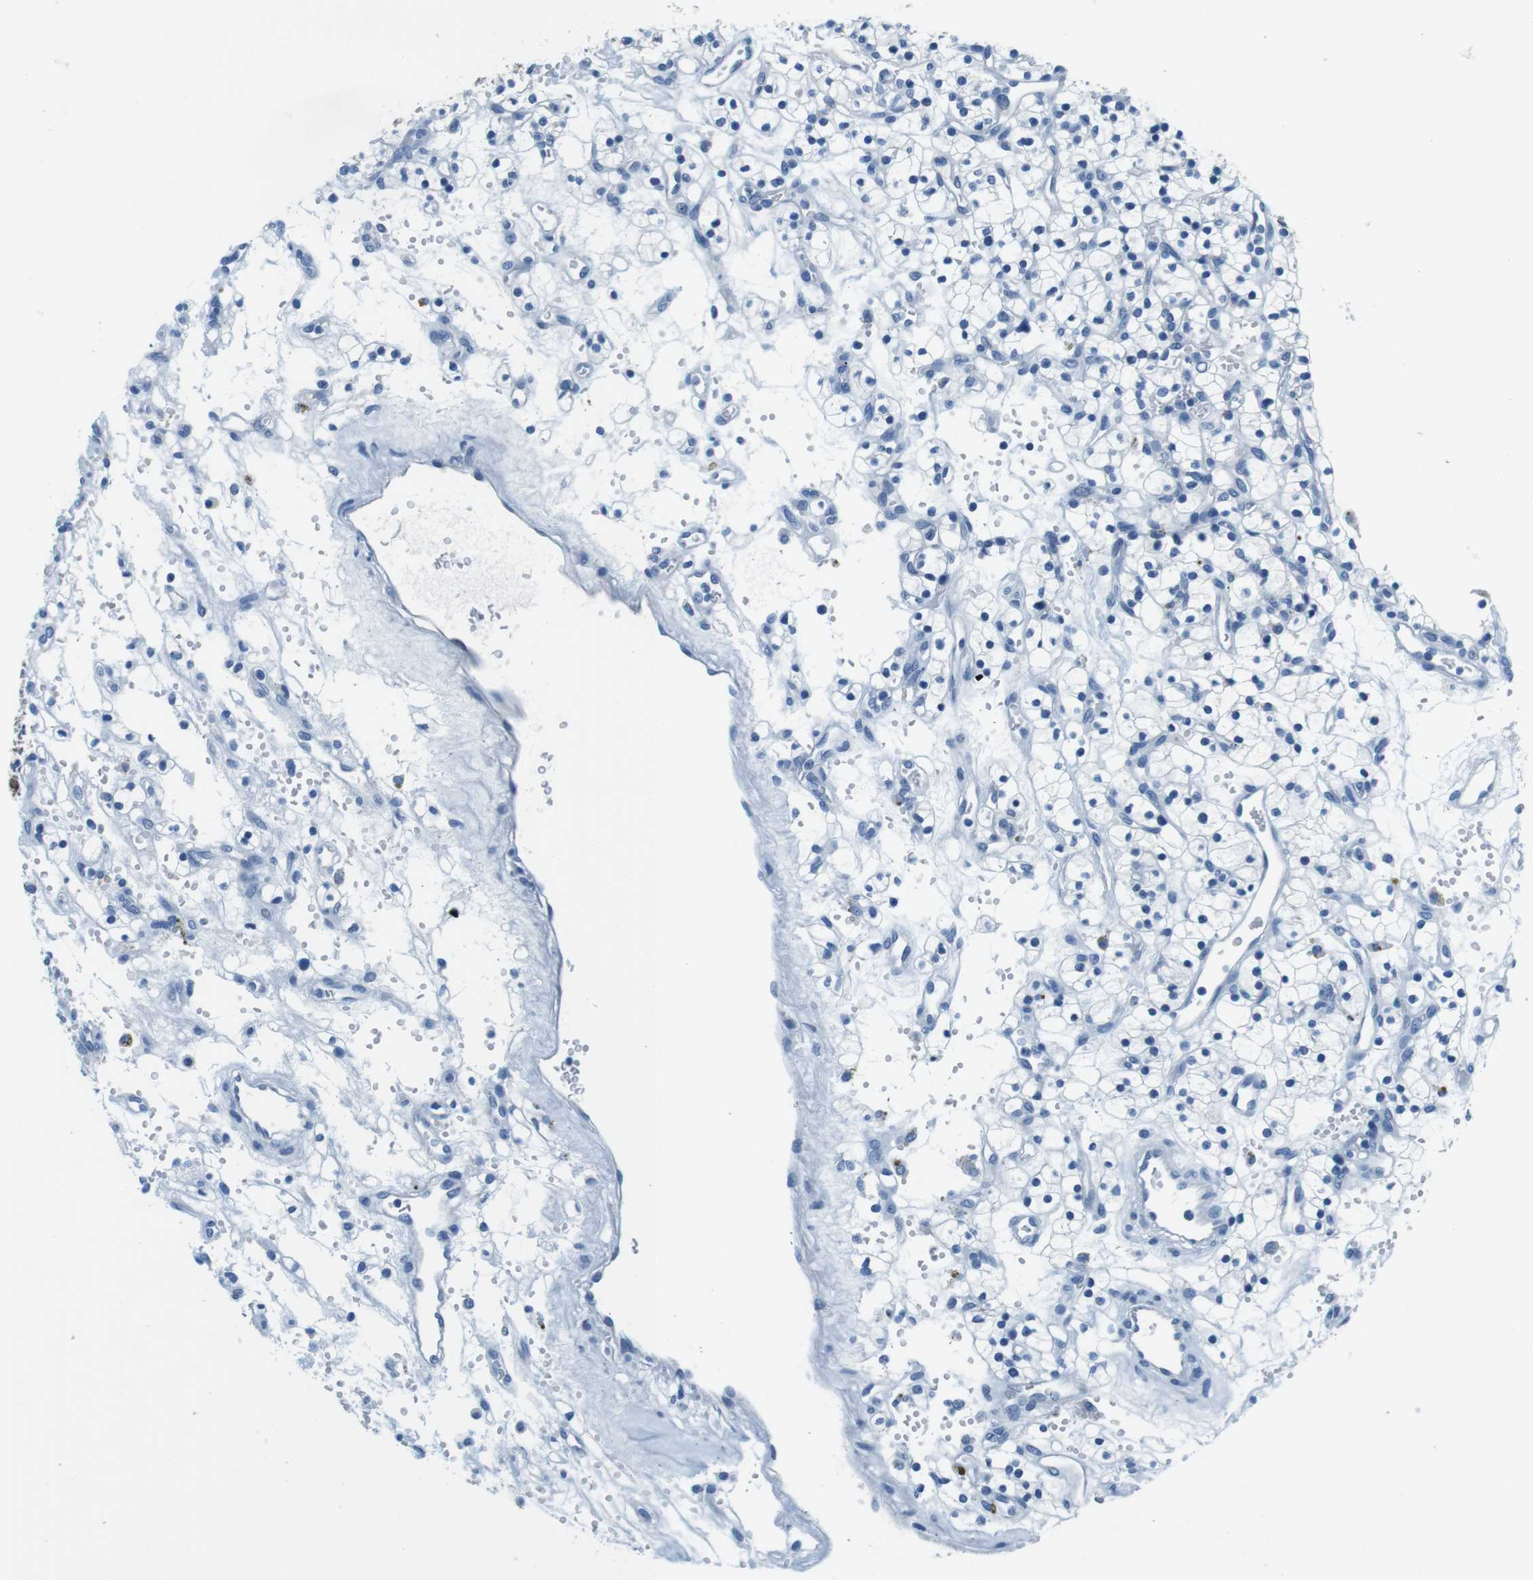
{"staining": {"intensity": "negative", "quantity": "none", "location": "none"}, "tissue": "renal cancer", "cell_type": "Tumor cells", "image_type": "cancer", "snomed": [{"axis": "morphology", "description": "Adenocarcinoma, NOS"}, {"axis": "topography", "description": "Kidney"}], "caption": "The image demonstrates no significant staining in tumor cells of renal cancer (adenocarcinoma).", "gene": "IGHD", "patient": {"sex": "female", "age": 57}}